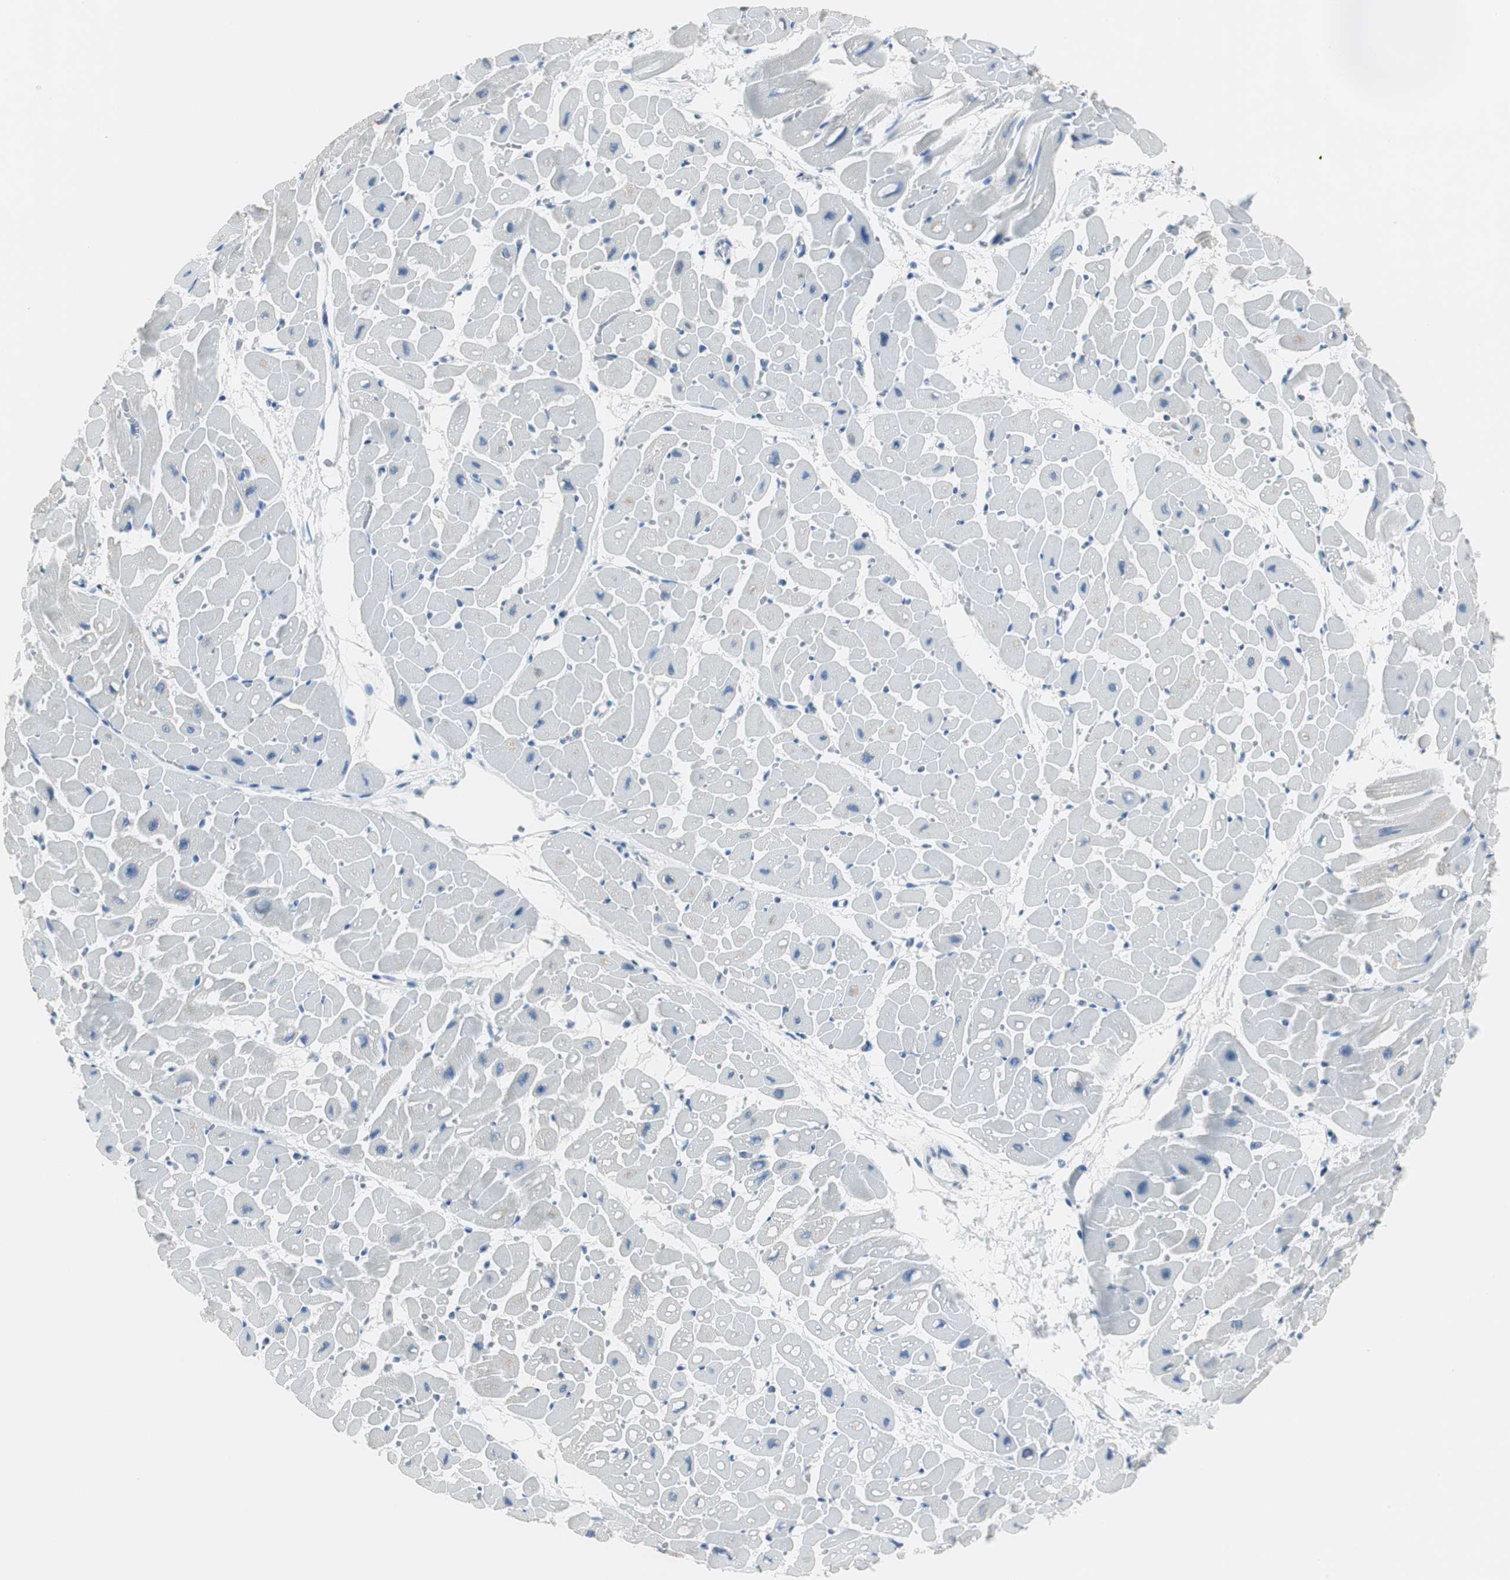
{"staining": {"intensity": "negative", "quantity": "none", "location": "none"}, "tissue": "heart muscle", "cell_type": "Cardiomyocytes", "image_type": "normal", "snomed": [{"axis": "morphology", "description": "Normal tissue, NOS"}, {"axis": "topography", "description": "Heart"}], "caption": "IHC photomicrograph of unremarkable heart muscle stained for a protein (brown), which exhibits no positivity in cardiomyocytes. Brightfield microscopy of IHC stained with DAB (3,3'-diaminobenzidine) (brown) and hematoxylin (blue), captured at high magnification.", "gene": "FBP1", "patient": {"sex": "male", "age": 45}}